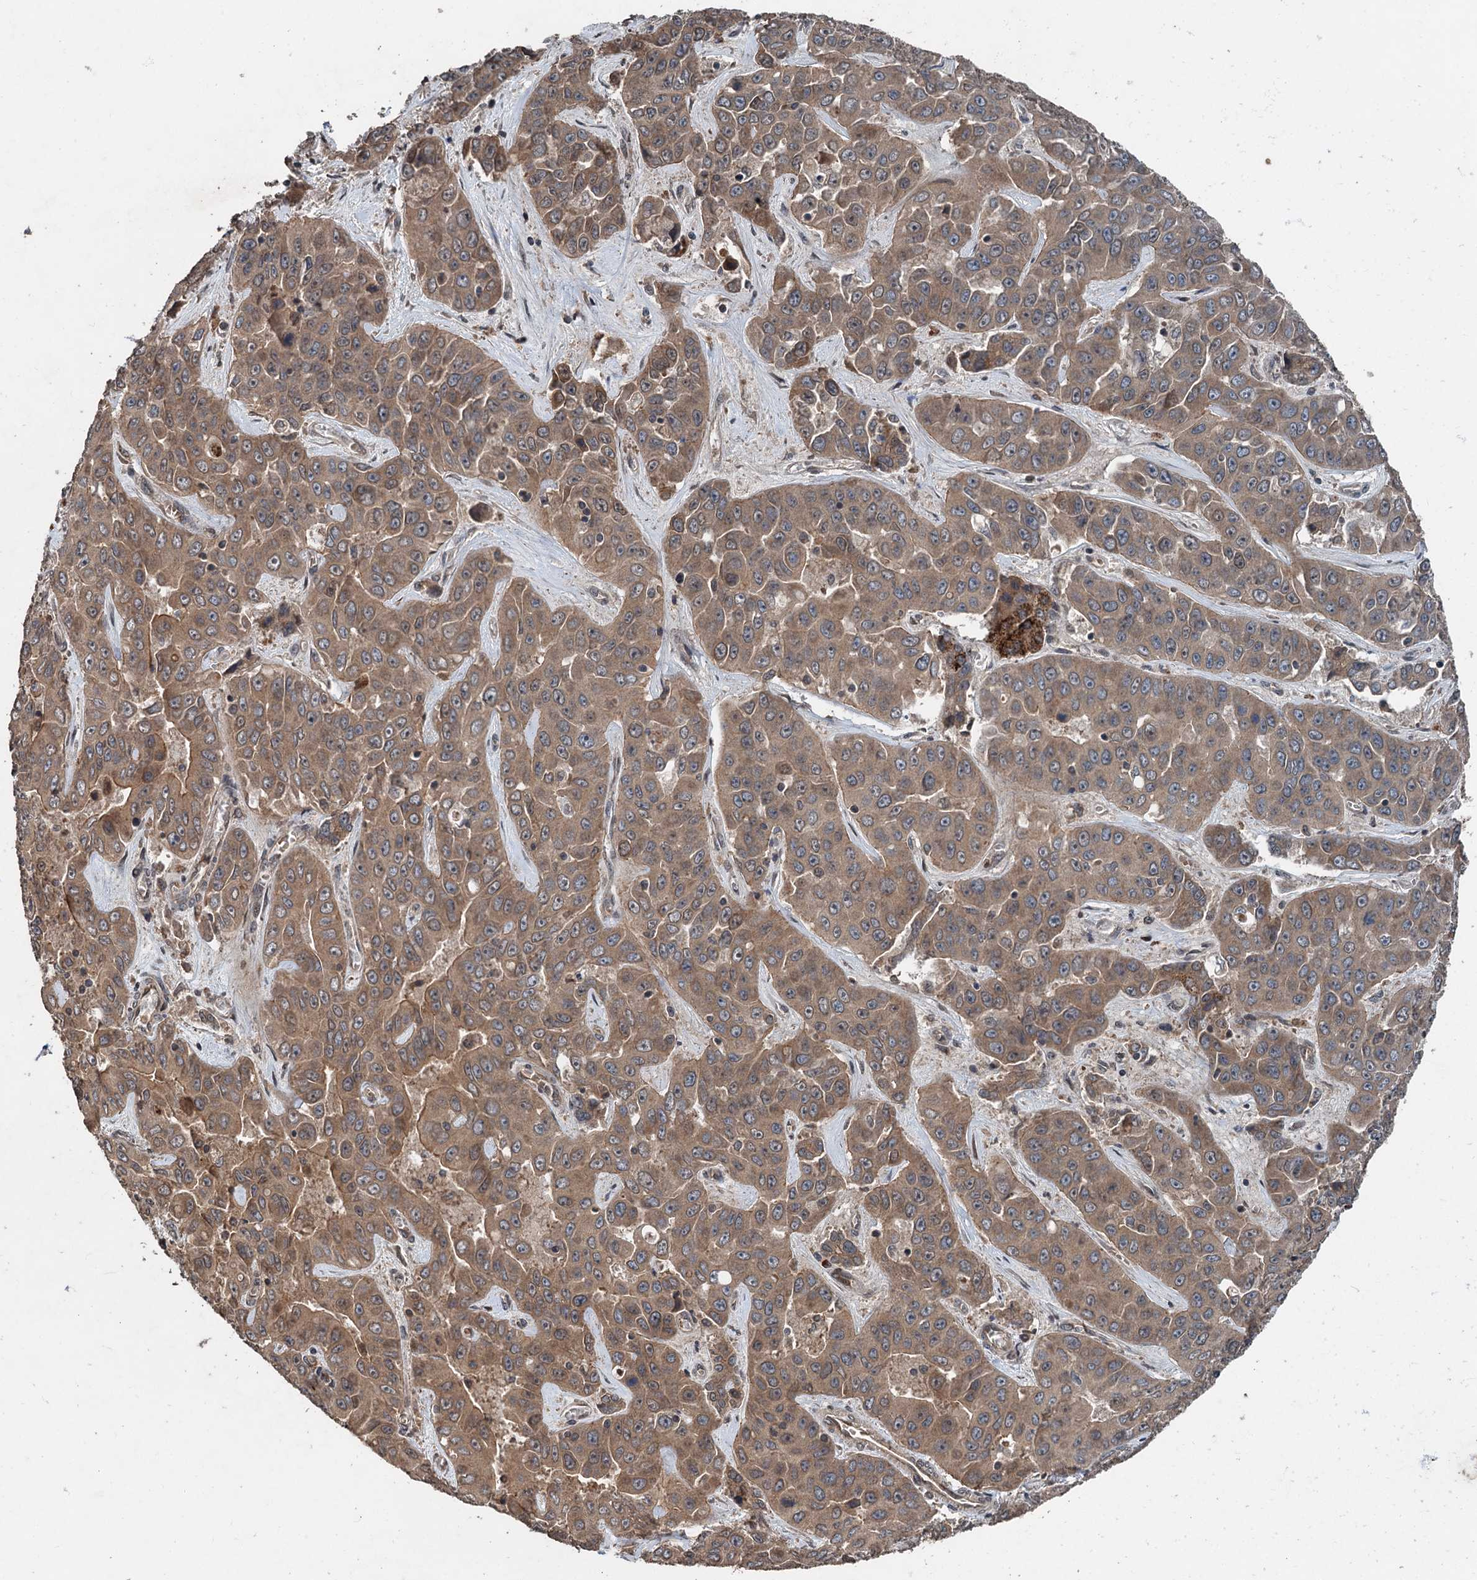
{"staining": {"intensity": "moderate", "quantity": ">75%", "location": "cytoplasmic/membranous"}, "tissue": "liver cancer", "cell_type": "Tumor cells", "image_type": "cancer", "snomed": [{"axis": "morphology", "description": "Cholangiocarcinoma"}, {"axis": "topography", "description": "Liver"}], "caption": "Immunohistochemistry photomicrograph of human liver cancer (cholangiocarcinoma) stained for a protein (brown), which shows medium levels of moderate cytoplasmic/membranous staining in about >75% of tumor cells.", "gene": "N4BP2L2", "patient": {"sex": "female", "age": 52}}